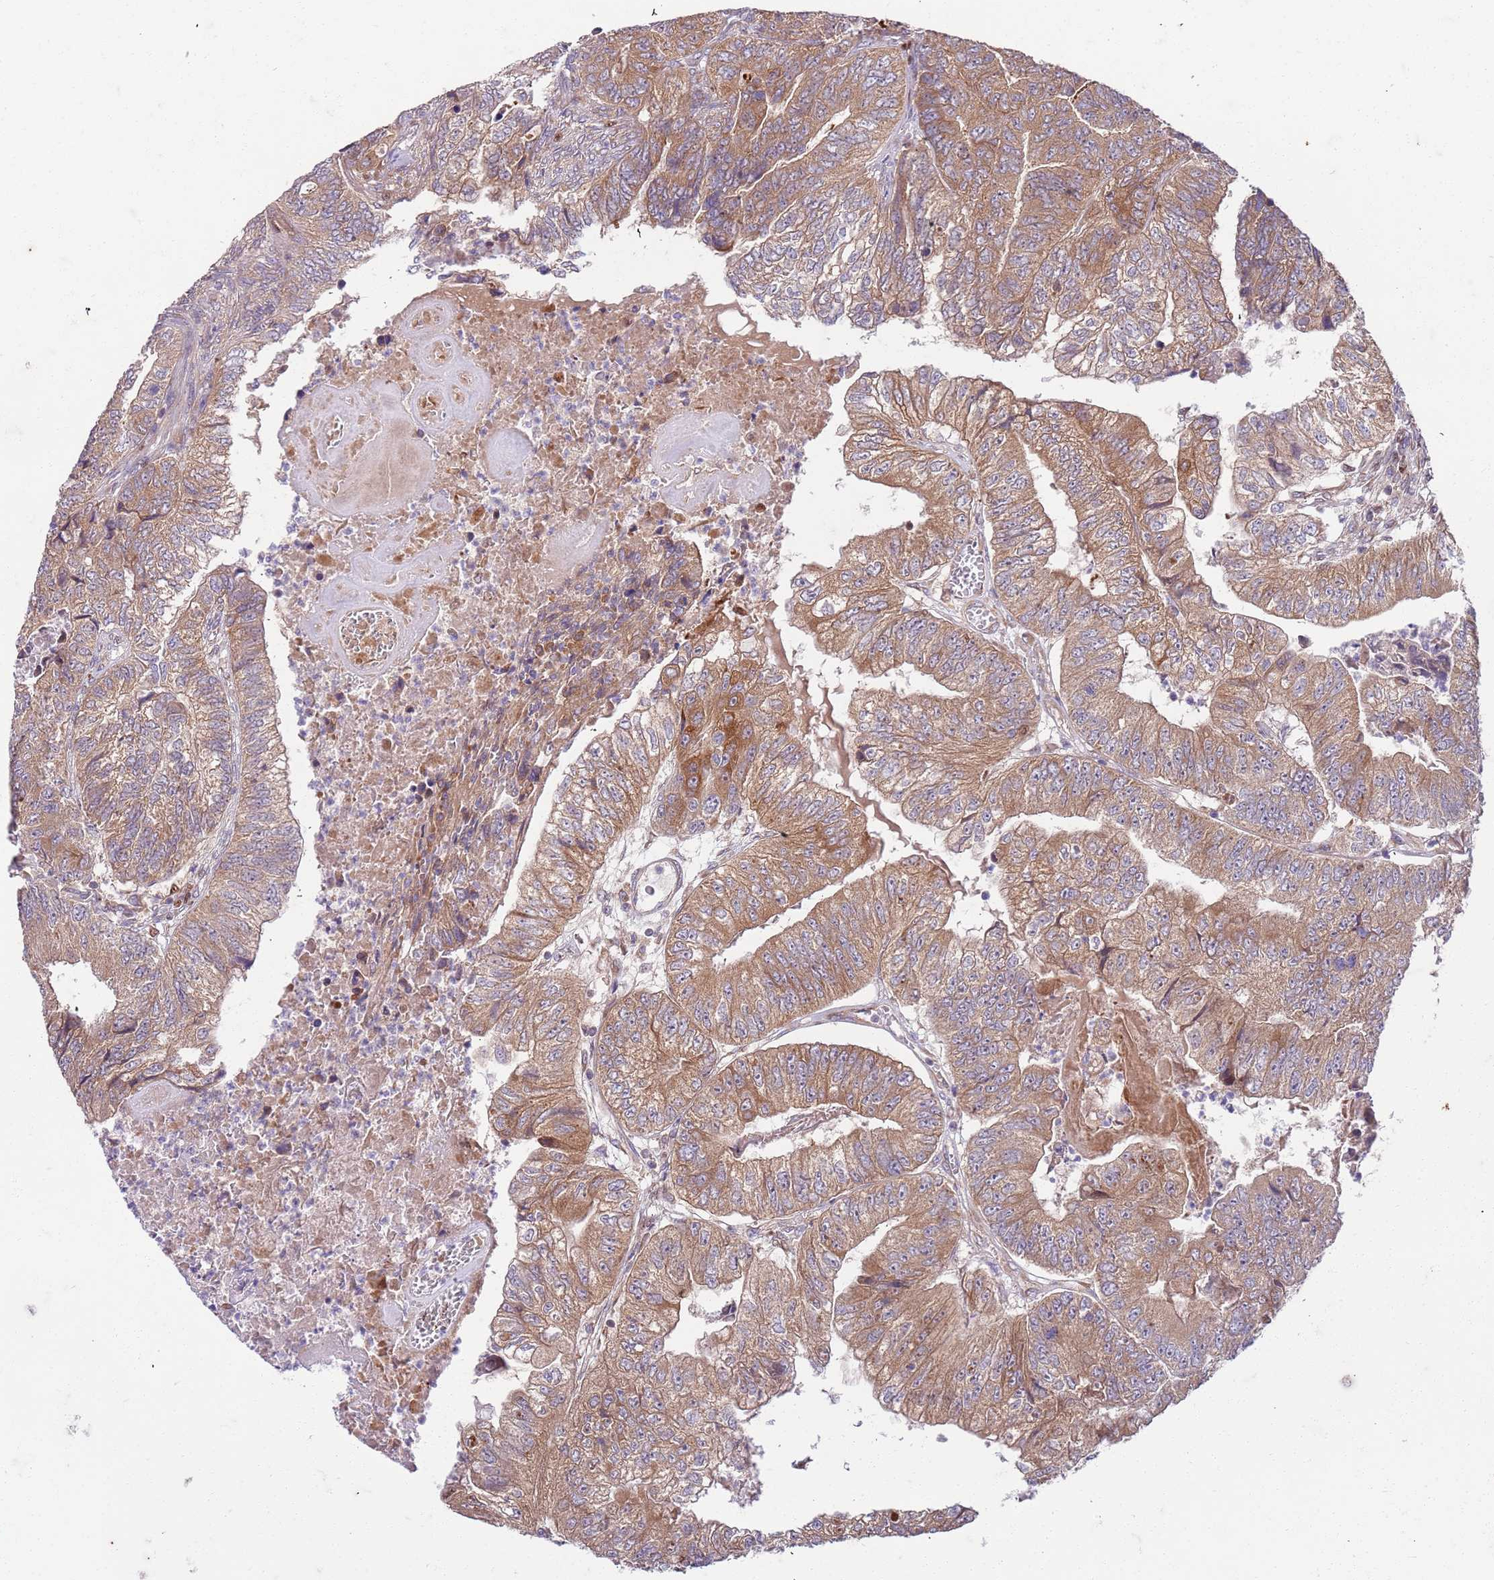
{"staining": {"intensity": "moderate", "quantity": ">75%", "location": "cytoplasmic/membranous"}, "tissue": "colorectal cancer", "cell_type": "Tumor cells", "image_type": "cancer", "snomed": [{"axis": "morphology", "description": "Adenocarcinoma, NOS"}, {"axis": "topography", "description": "Colon"}], "caption": "Moderate cytoplasmic/membranous positivity is appreciated in about >75% of tumor cells in adenocarcinoma (colorectal).", "gene": "OSBP", "patient": {"sex": "female", "age": 67}}